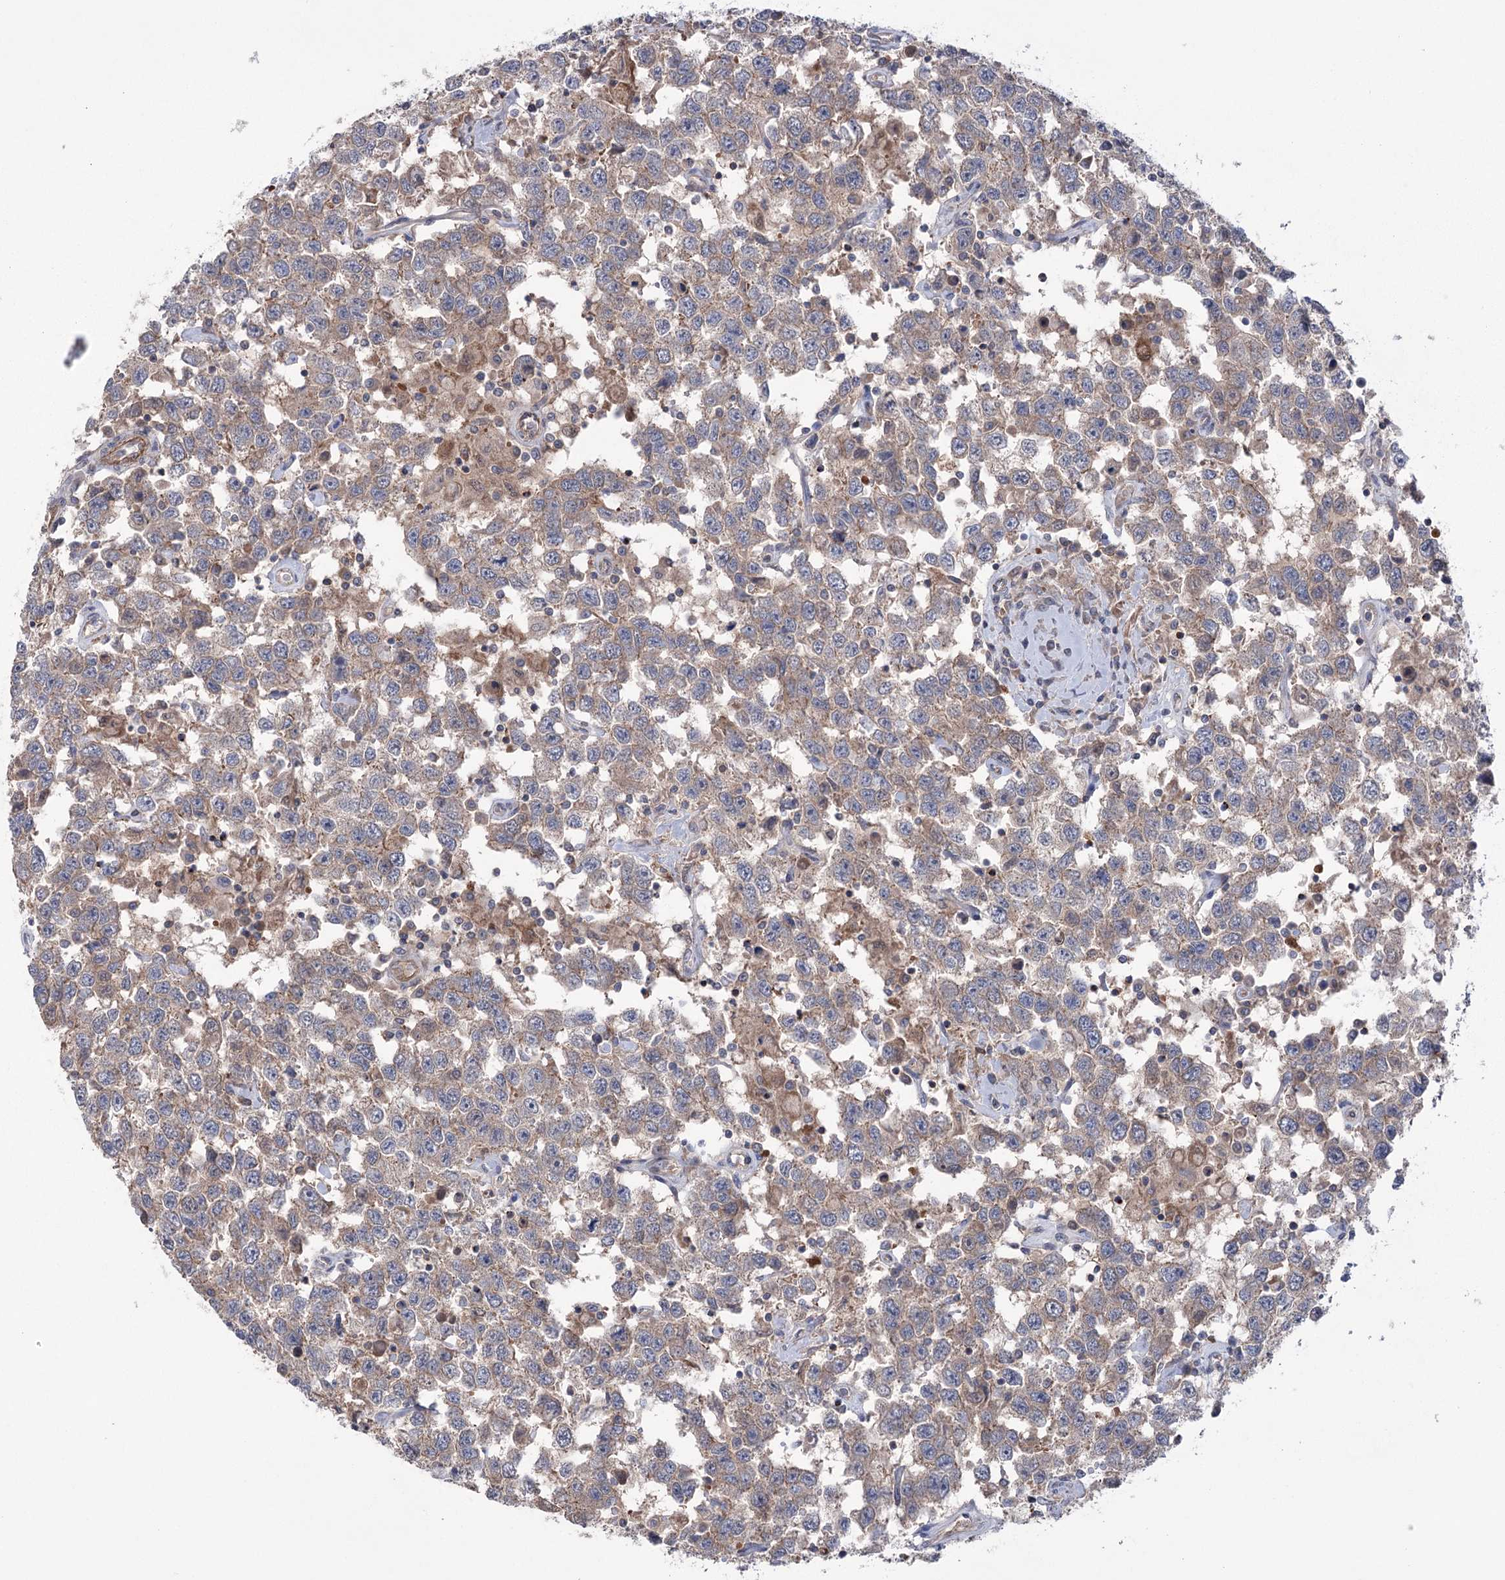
{"staining": {"intensity": "weak", "quantity": ">75%", "location": "cytoplasmic/membranous"}, "tissue": "testis cancer", "cell_type": "Tumor cells", "image_type": "cancer", "snomed": [{"axis": "morphology", "description": "Seminoma, NOS"}, {"axis": "topography", "description": "Testis"}], "caption": "High-power microscopy captured an immunohistochemistry (IHC) histopathology image of seminoma (testis), revealing weak cytoplasmic/membranous positivity in about >75% of tumor cells.", "gene": "TRIM71", "patient": {"sex": "male", "age": 41}}